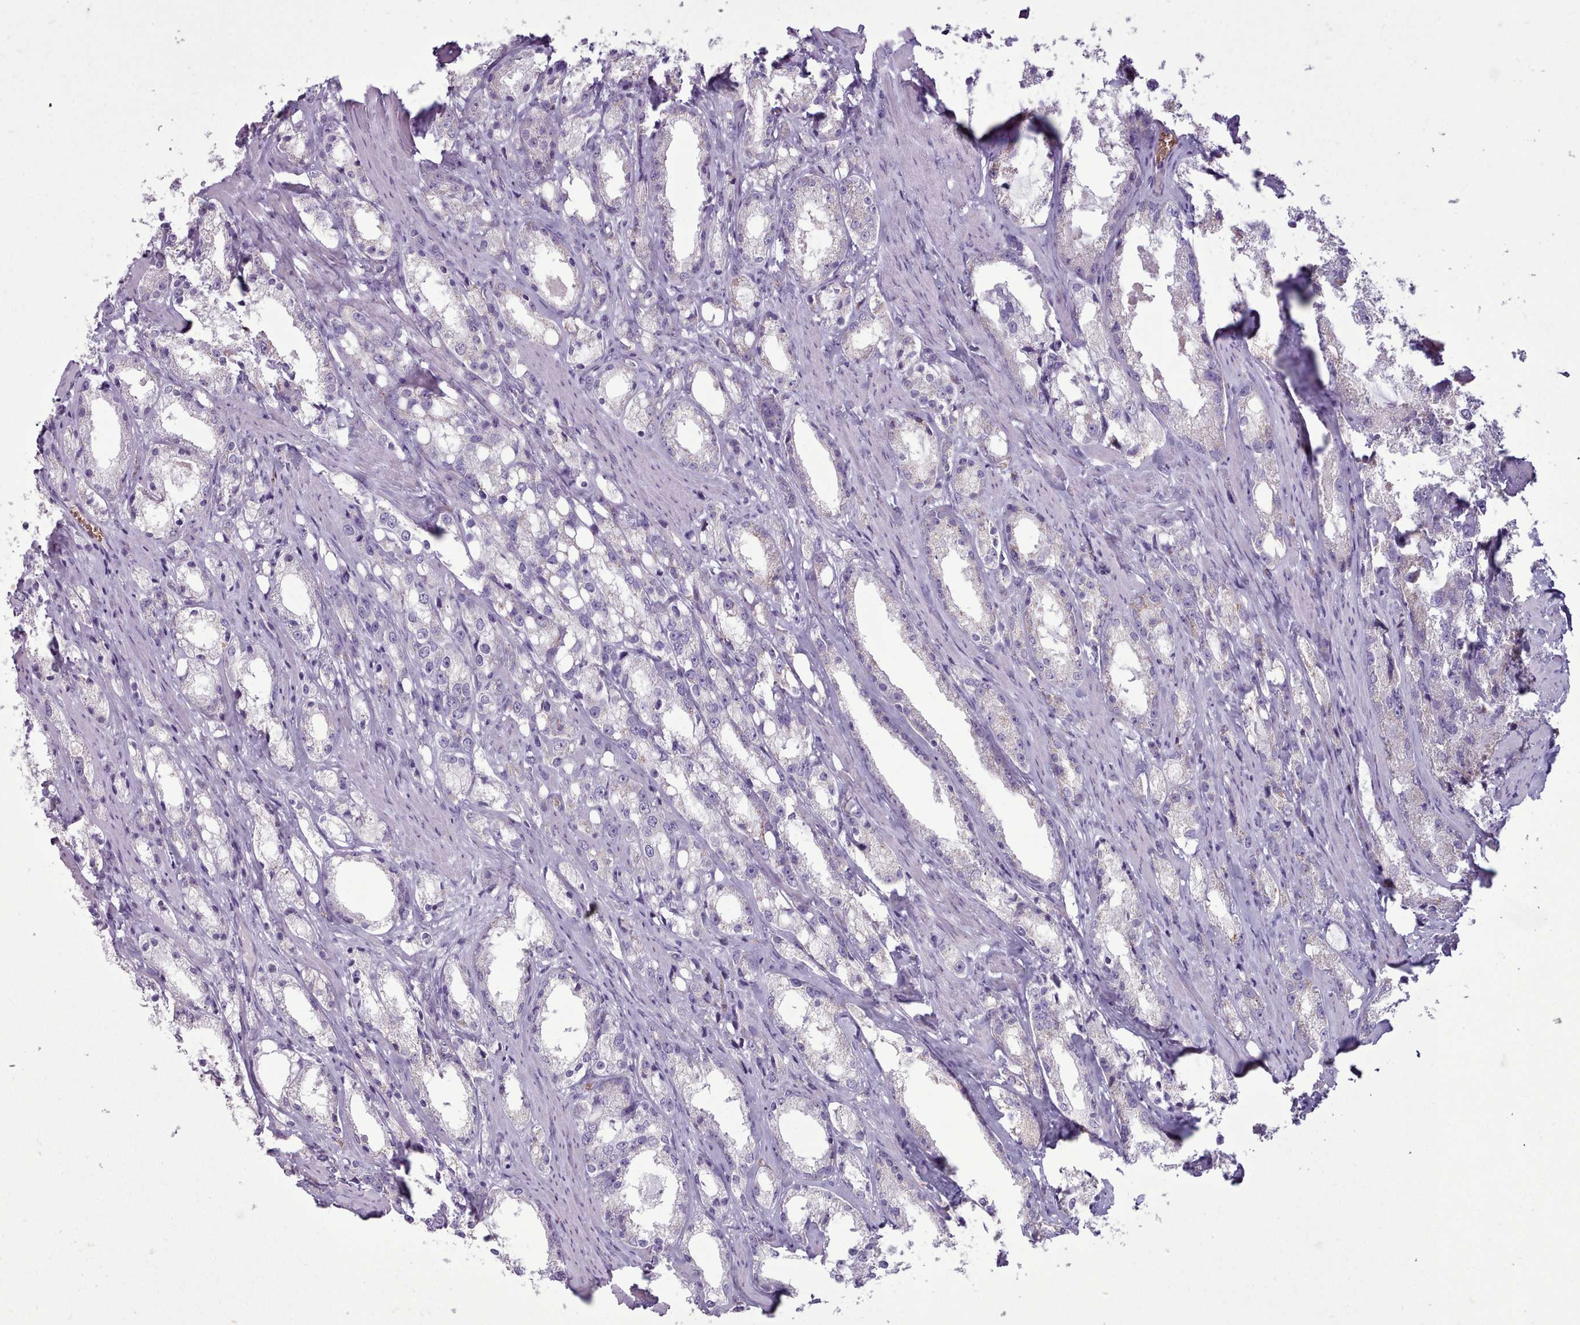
{"staining": {"intensity": "negative", "quantity": "none", "location": "none"}, "tissue": "prostate cancer", "cell_type": "Tumor cells", "image_type": "cancer", "snomed": [{"axis": "morphology", "description": "Adenocarcinoma, High grade"}, {"axis": "topography", "description": "Prostate"}], "caption": "An immunohistochemistry image of prostate cancer (high-grade adenocarcinoma) is shown. There is no staining in tumor cells of prostate cancer (high-grade adenocarcinoma).", "gene": "AK4", "patient": {"sex": "male", "age": 66}}